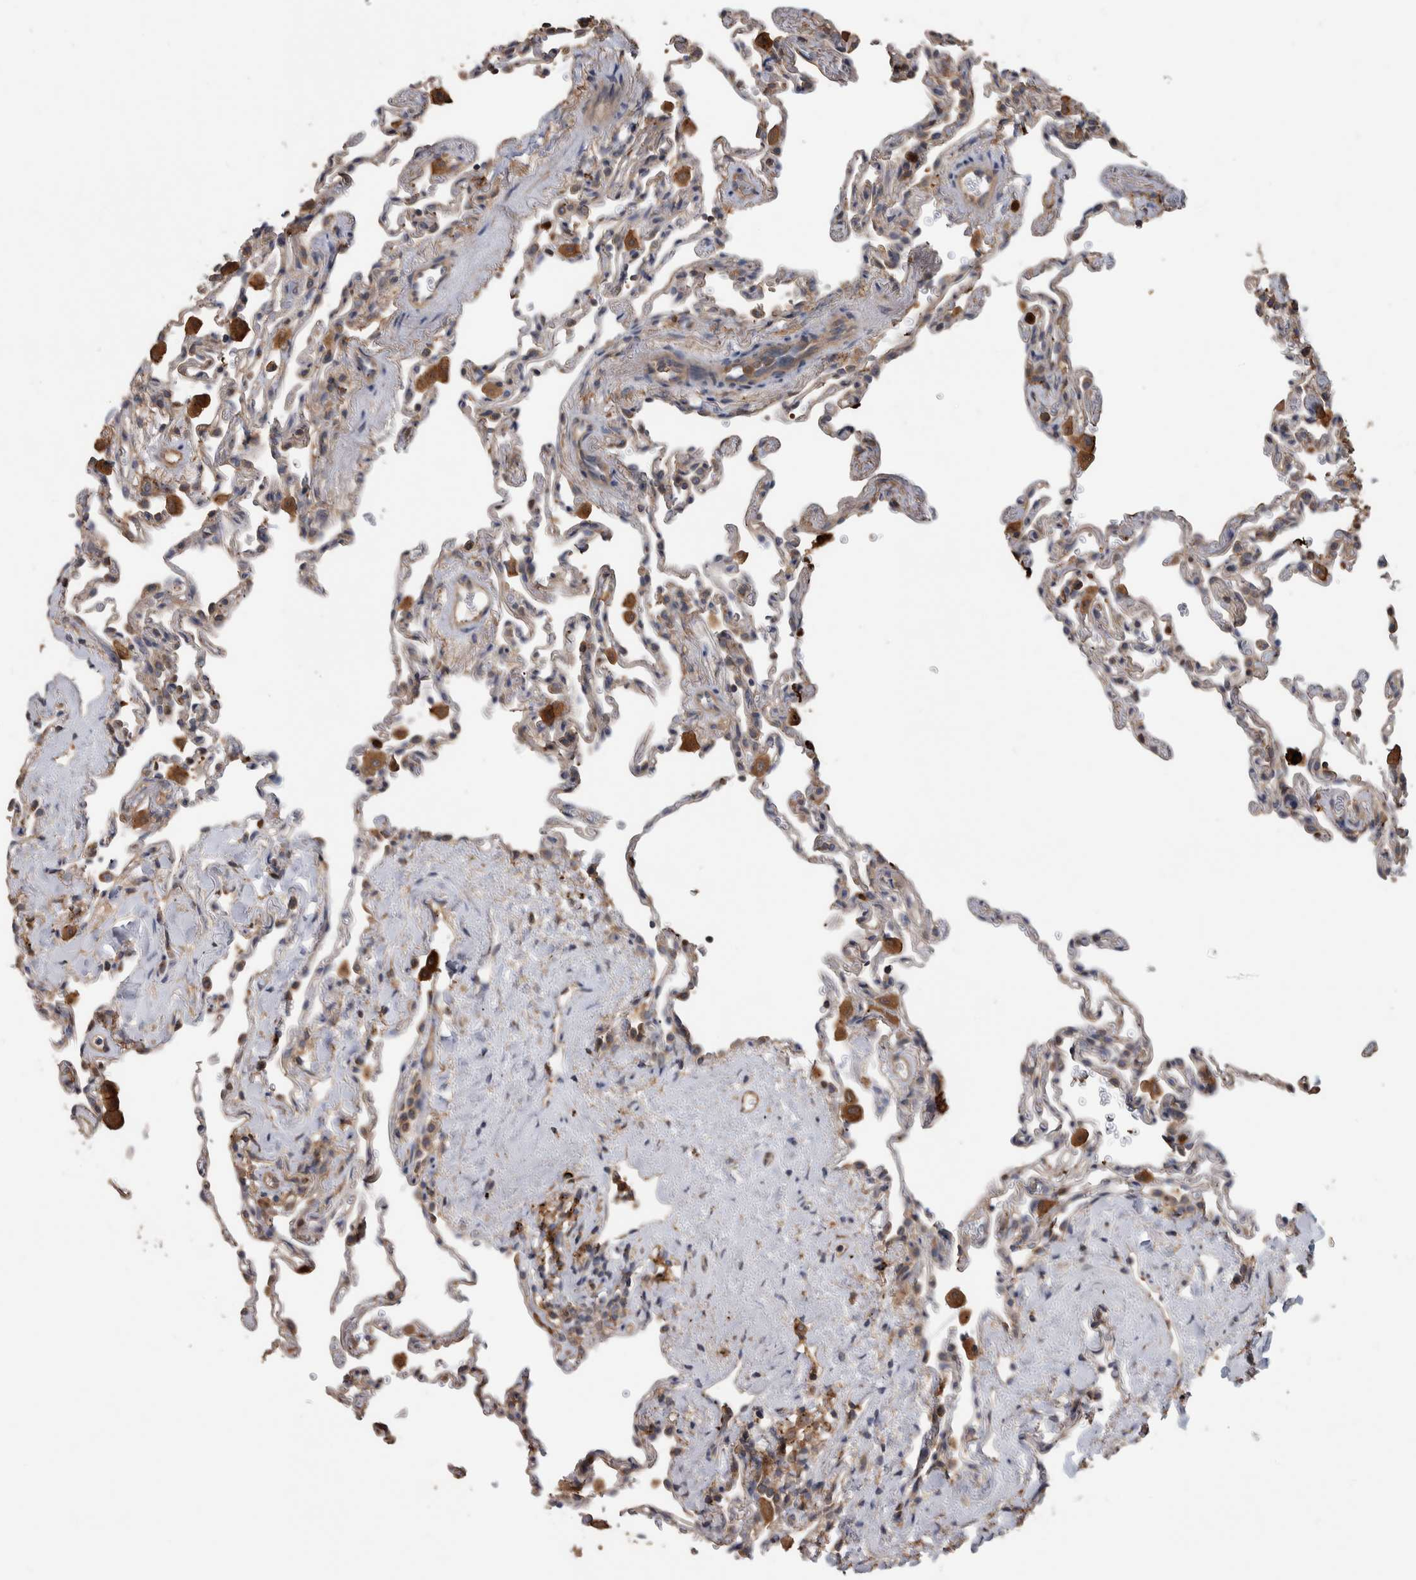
{"staining": {"intensity": "negative", "quantity": "none", "location": "none"}, "tissue": "lung", "cell_type": "Alveolar cells", "image_type": "normal", "snomed": [{"axis": "morphology", "description": "Normal tissue, NOS"}, {"axis": "topography", "description": "Lung"}], "caption": "High power microscopy photomicrograph of an immunohistochemistry image of normal lung, revealing no significant expression in alveolar cells.", "gene": "SDCBP", "patient": {"sex": "male", "age": 59}}